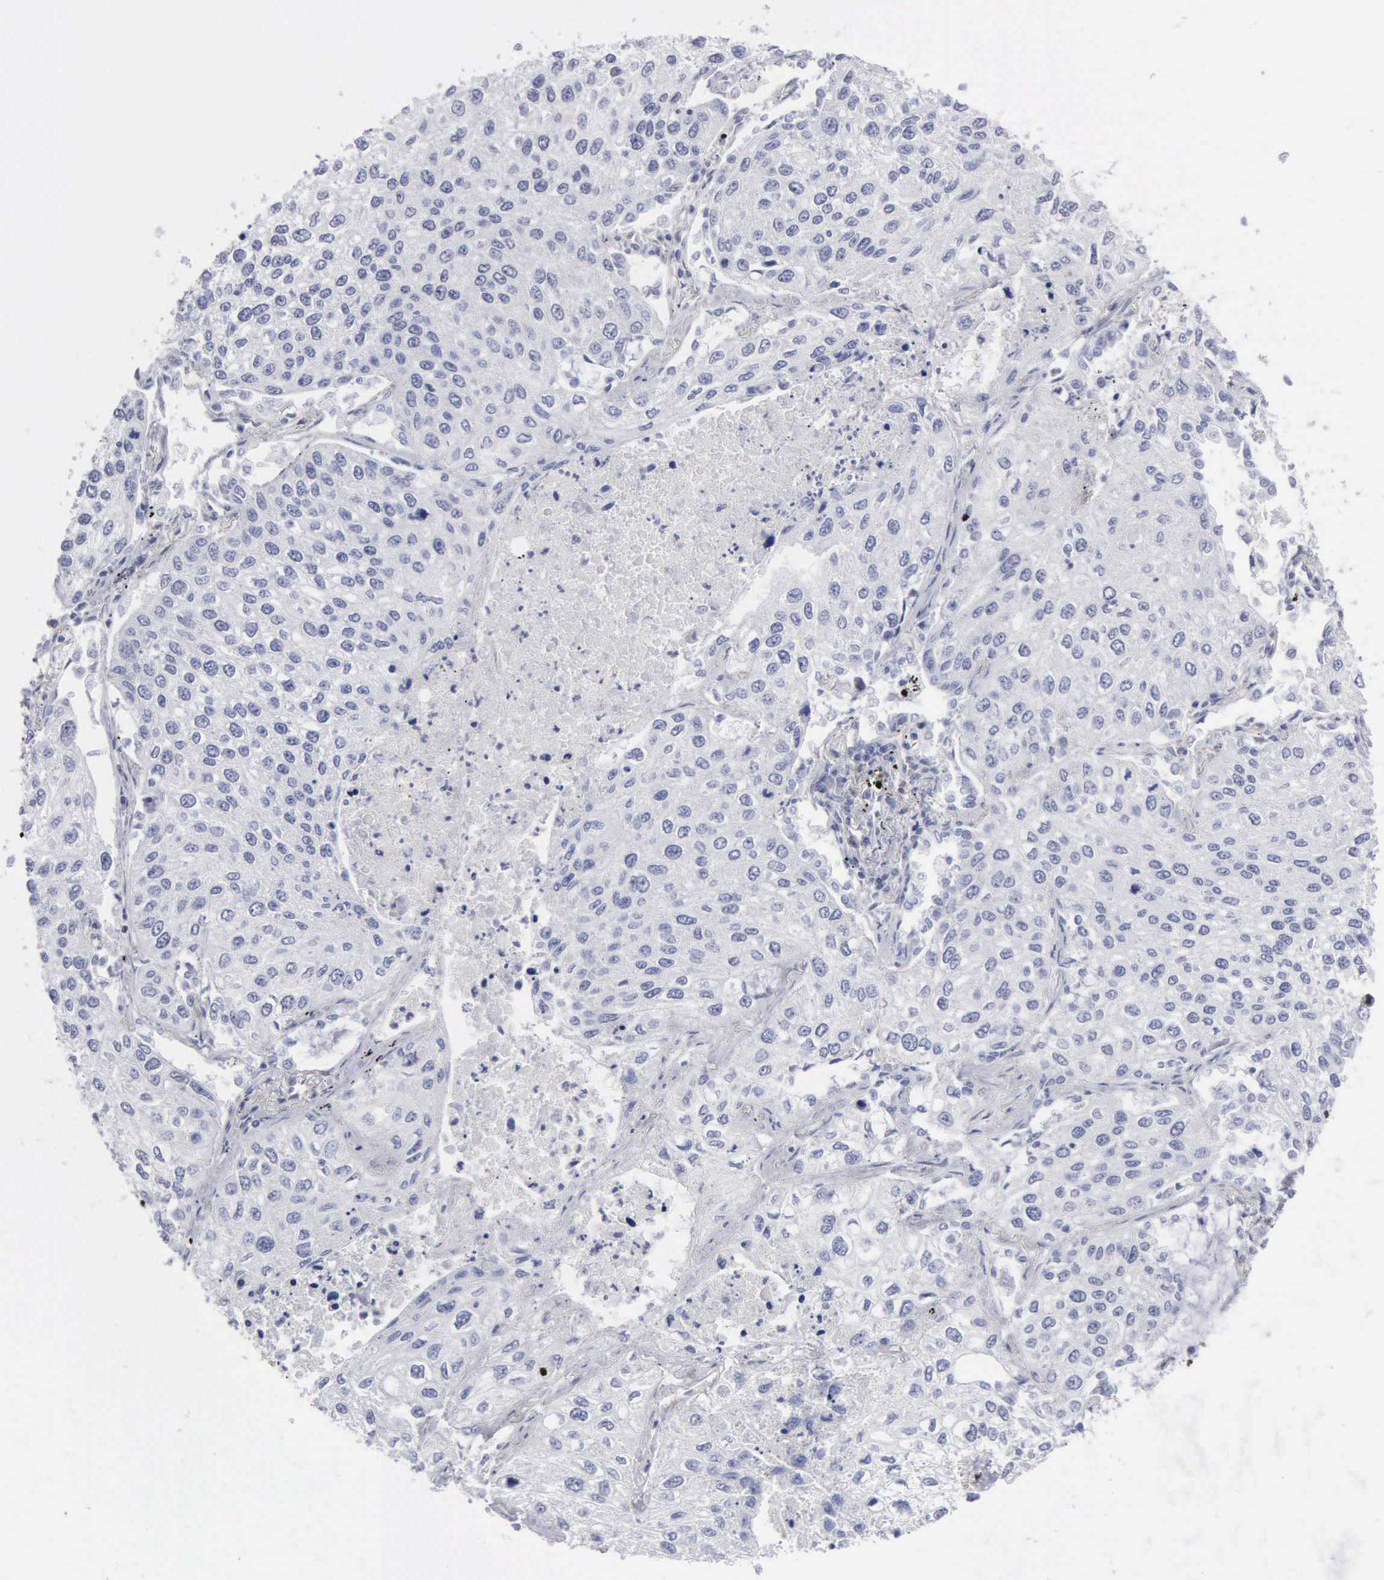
{"staining": {"intensity": "negative", "quantity": "none", "location": "none"}, "tissue": "lung cancer", "cell_type": "Tumor cells", "image_type": "cancer", "snomed": [{"axis": "morphology", "description": "Squamous cell carcinoma, NOS"}, {"axis": "topography", "description": "Lung"}], "caption": "Tumor cells show no significant staining in lung cancer (squamous cell carcinoma).", "gene": "CCNG1", "patient": {"sex": "male", "age": 75}}